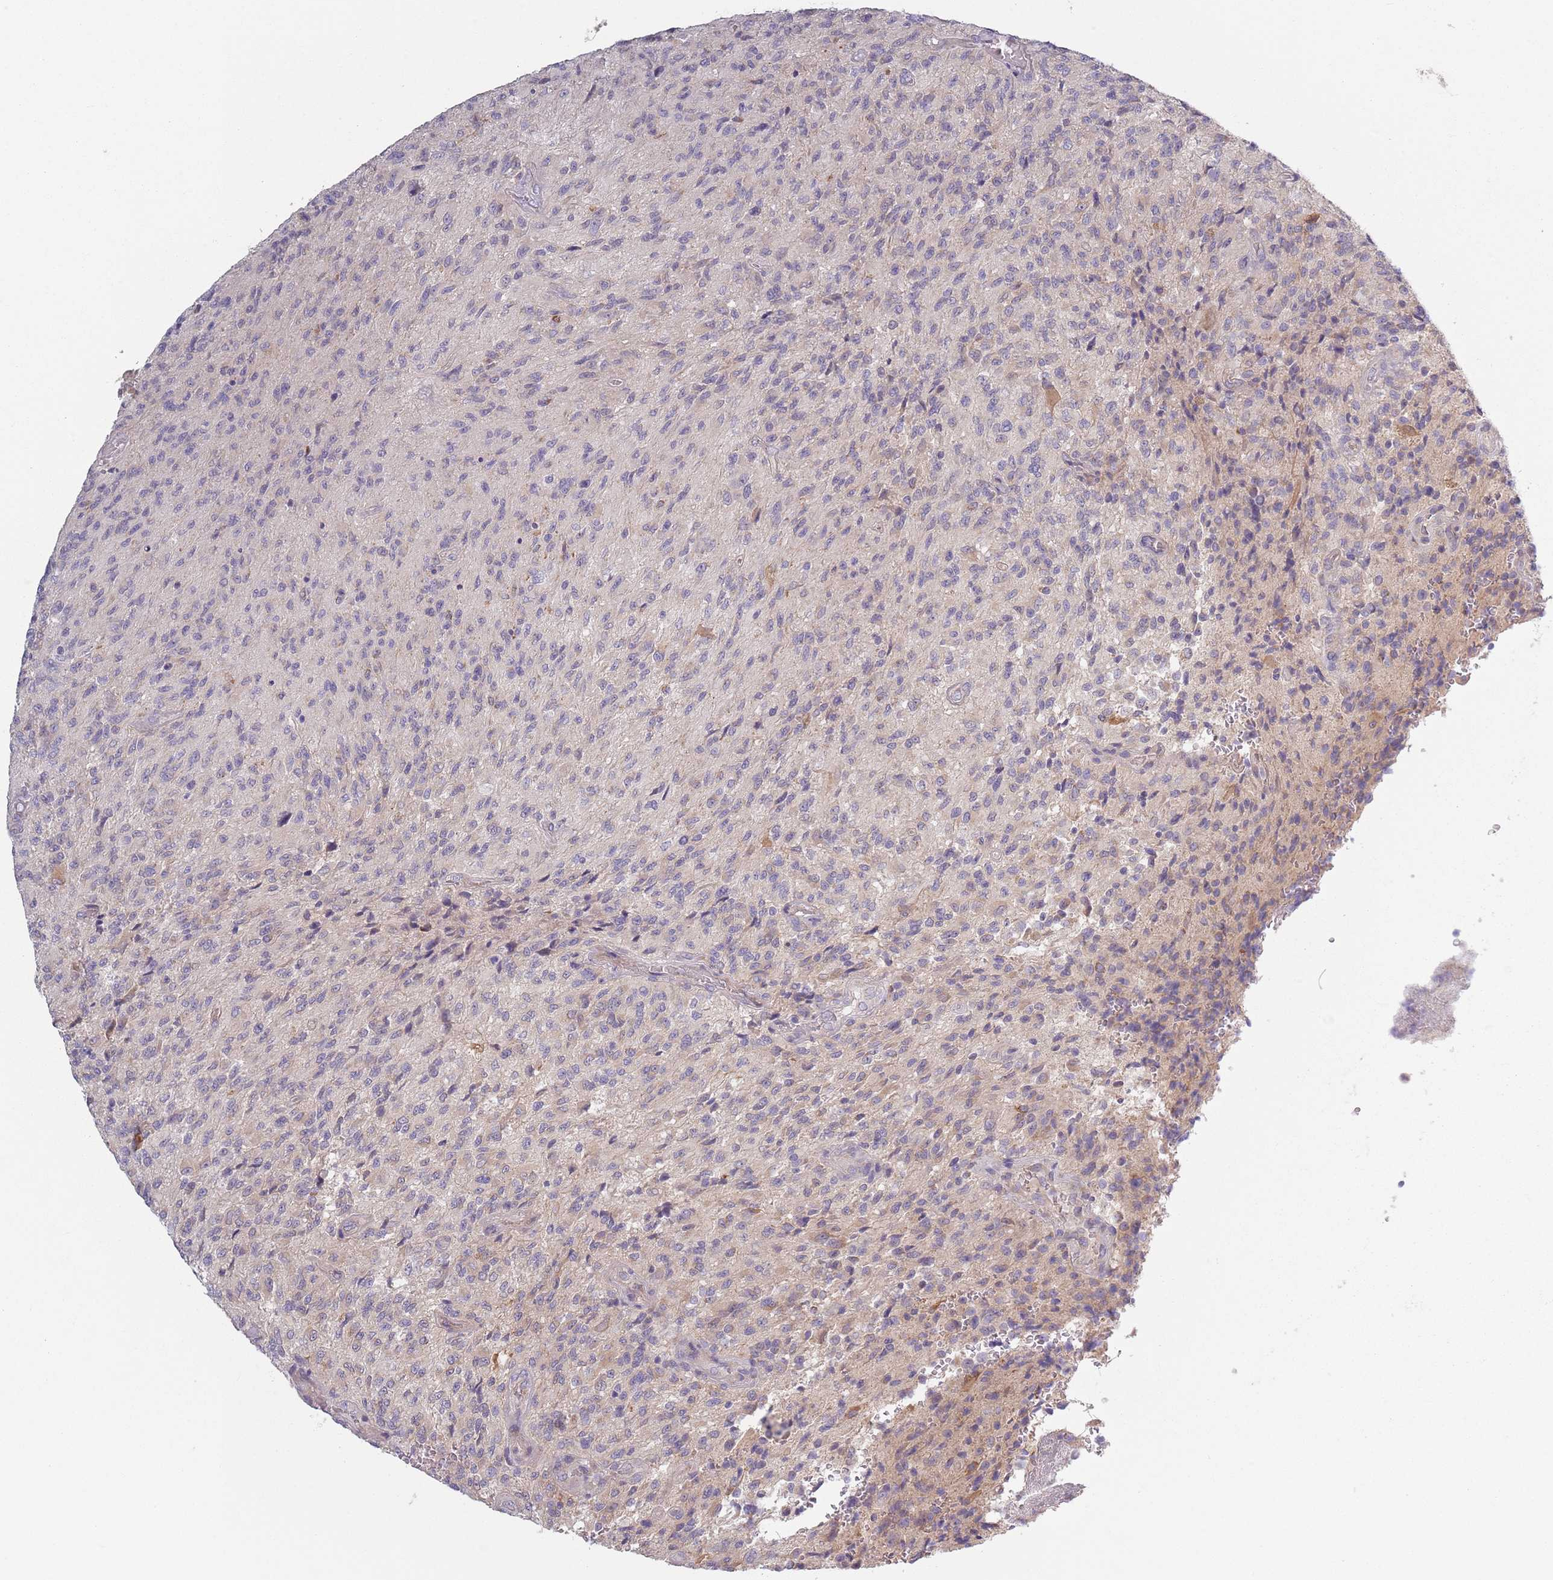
{"staining": {"intensity": "negative", "quantity": "none", "location": "none"}, "tissue": "glioma", "cell_type": "Tumor cells", "image_type": "cancer", "snomed": [{"axis": "morphology", "description": "Normal tissue, NOS"}, {"axis": "morphology", "description": "Glioma, malignant, High grade"}, {"axis": "topography", "description": "Cerebral cortex"}], "caption": "A histopathology image of human high-grade glioma (malignant) is negative for staining in tumor cells. (Brightfield microscopy of DAB (3,3'-diaminobenzidine) immunohistochemistry at high magnification).", "gene": "COQ5", "patient": {"sex": "male", "age": 56}}